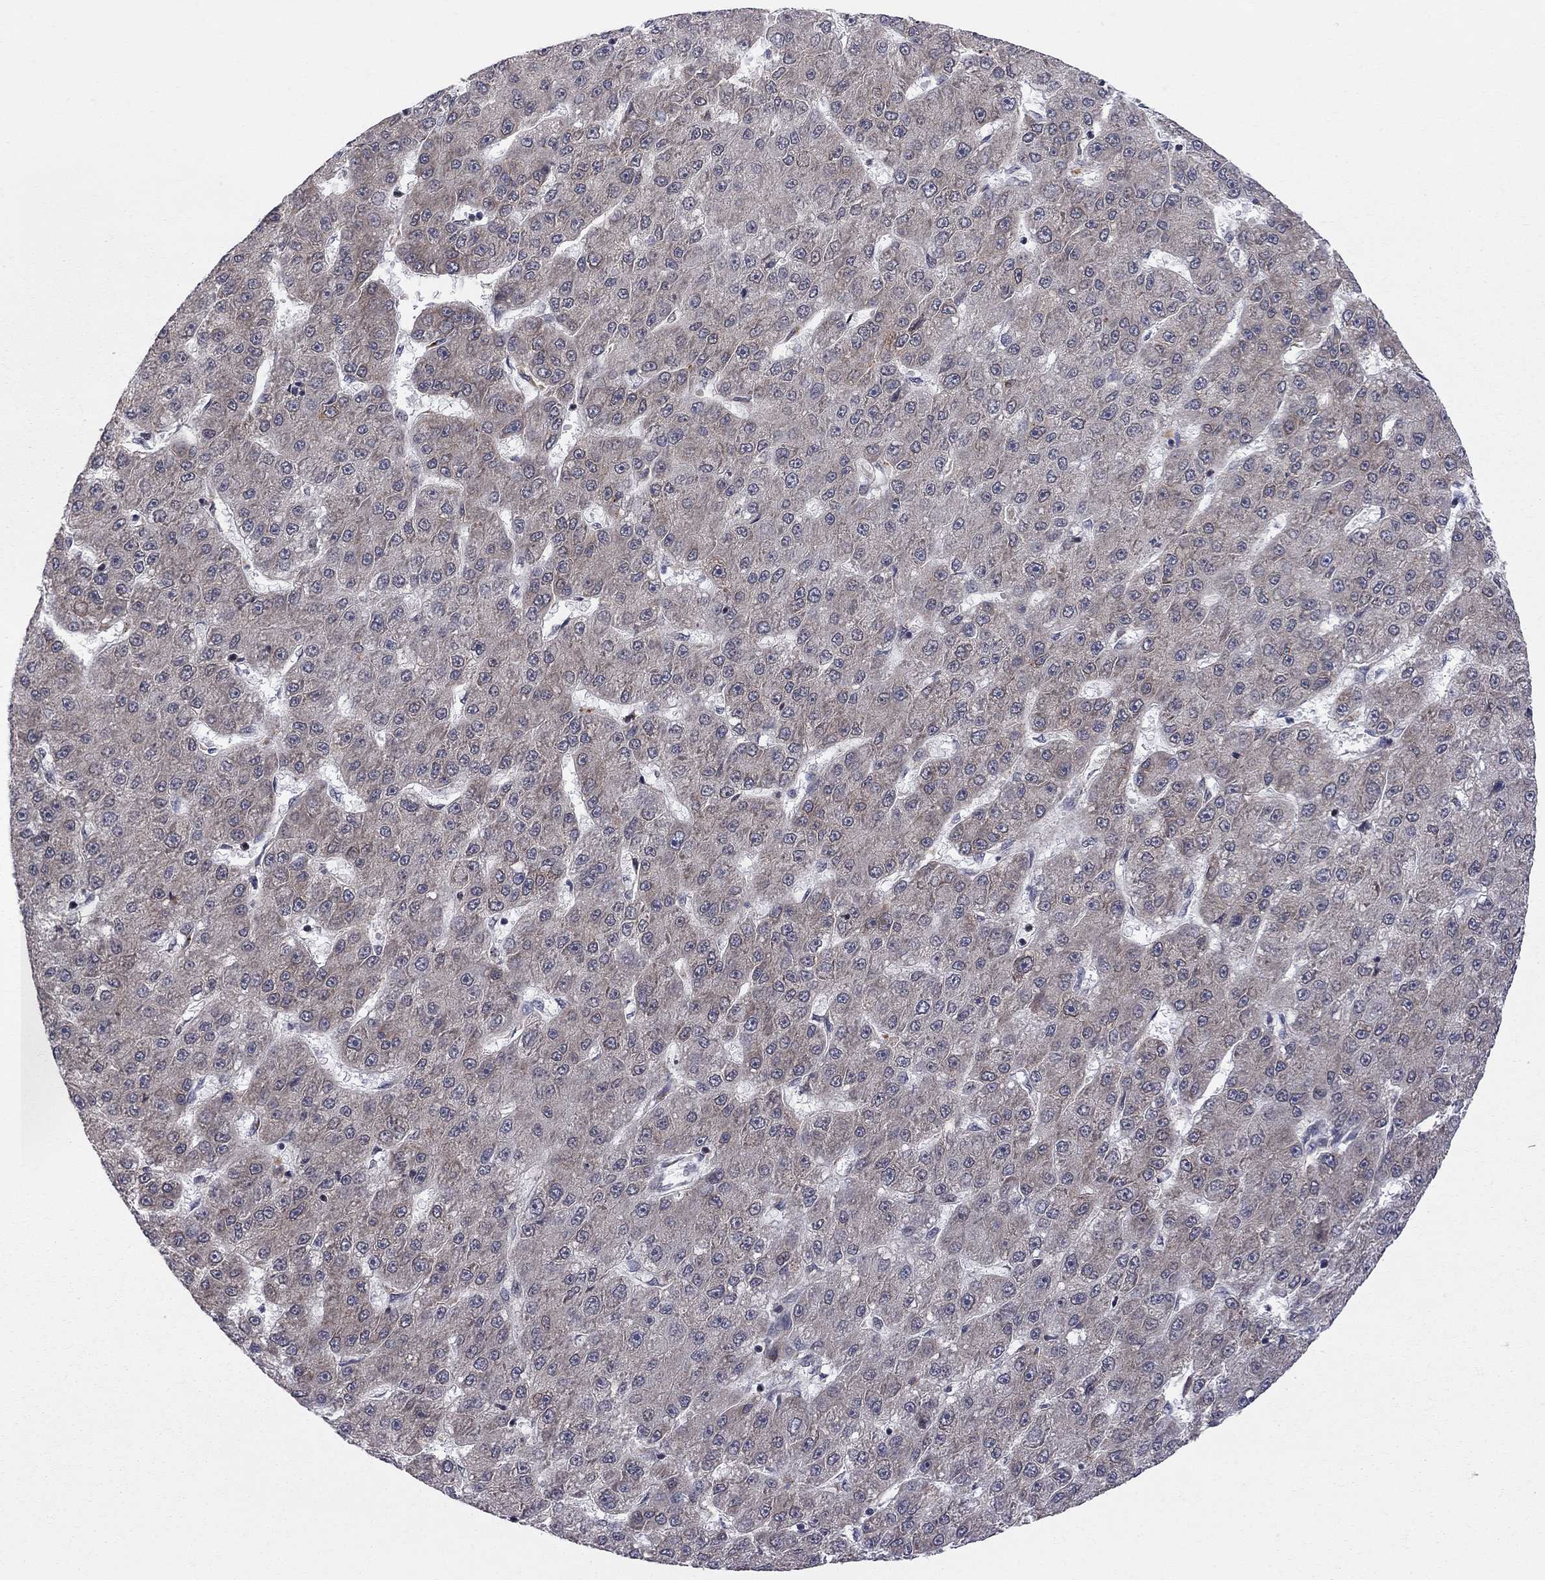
{"staining": {"intensity": "weak", "quantity": ">75%", "location": "cytoplasmic/membranous"}, "tissue": "liver cancer", "cell_type": "Tumor cells", "image_type": "cancer", "snomed": [{"axis": "morphology", "description": "Carcinoma, Hepatocellular, NOS"}, {"axis": "topography", "description": "Liver"}], "caption": "This photomicrograph displays immunohistochemistry (IHC) staining of human liver cancer, with low weak cytoplasmic/membranous staining in about >75% of tumor cells.", "gene": "CNOT11", "patient": {"sex": "male", "age": 67}}